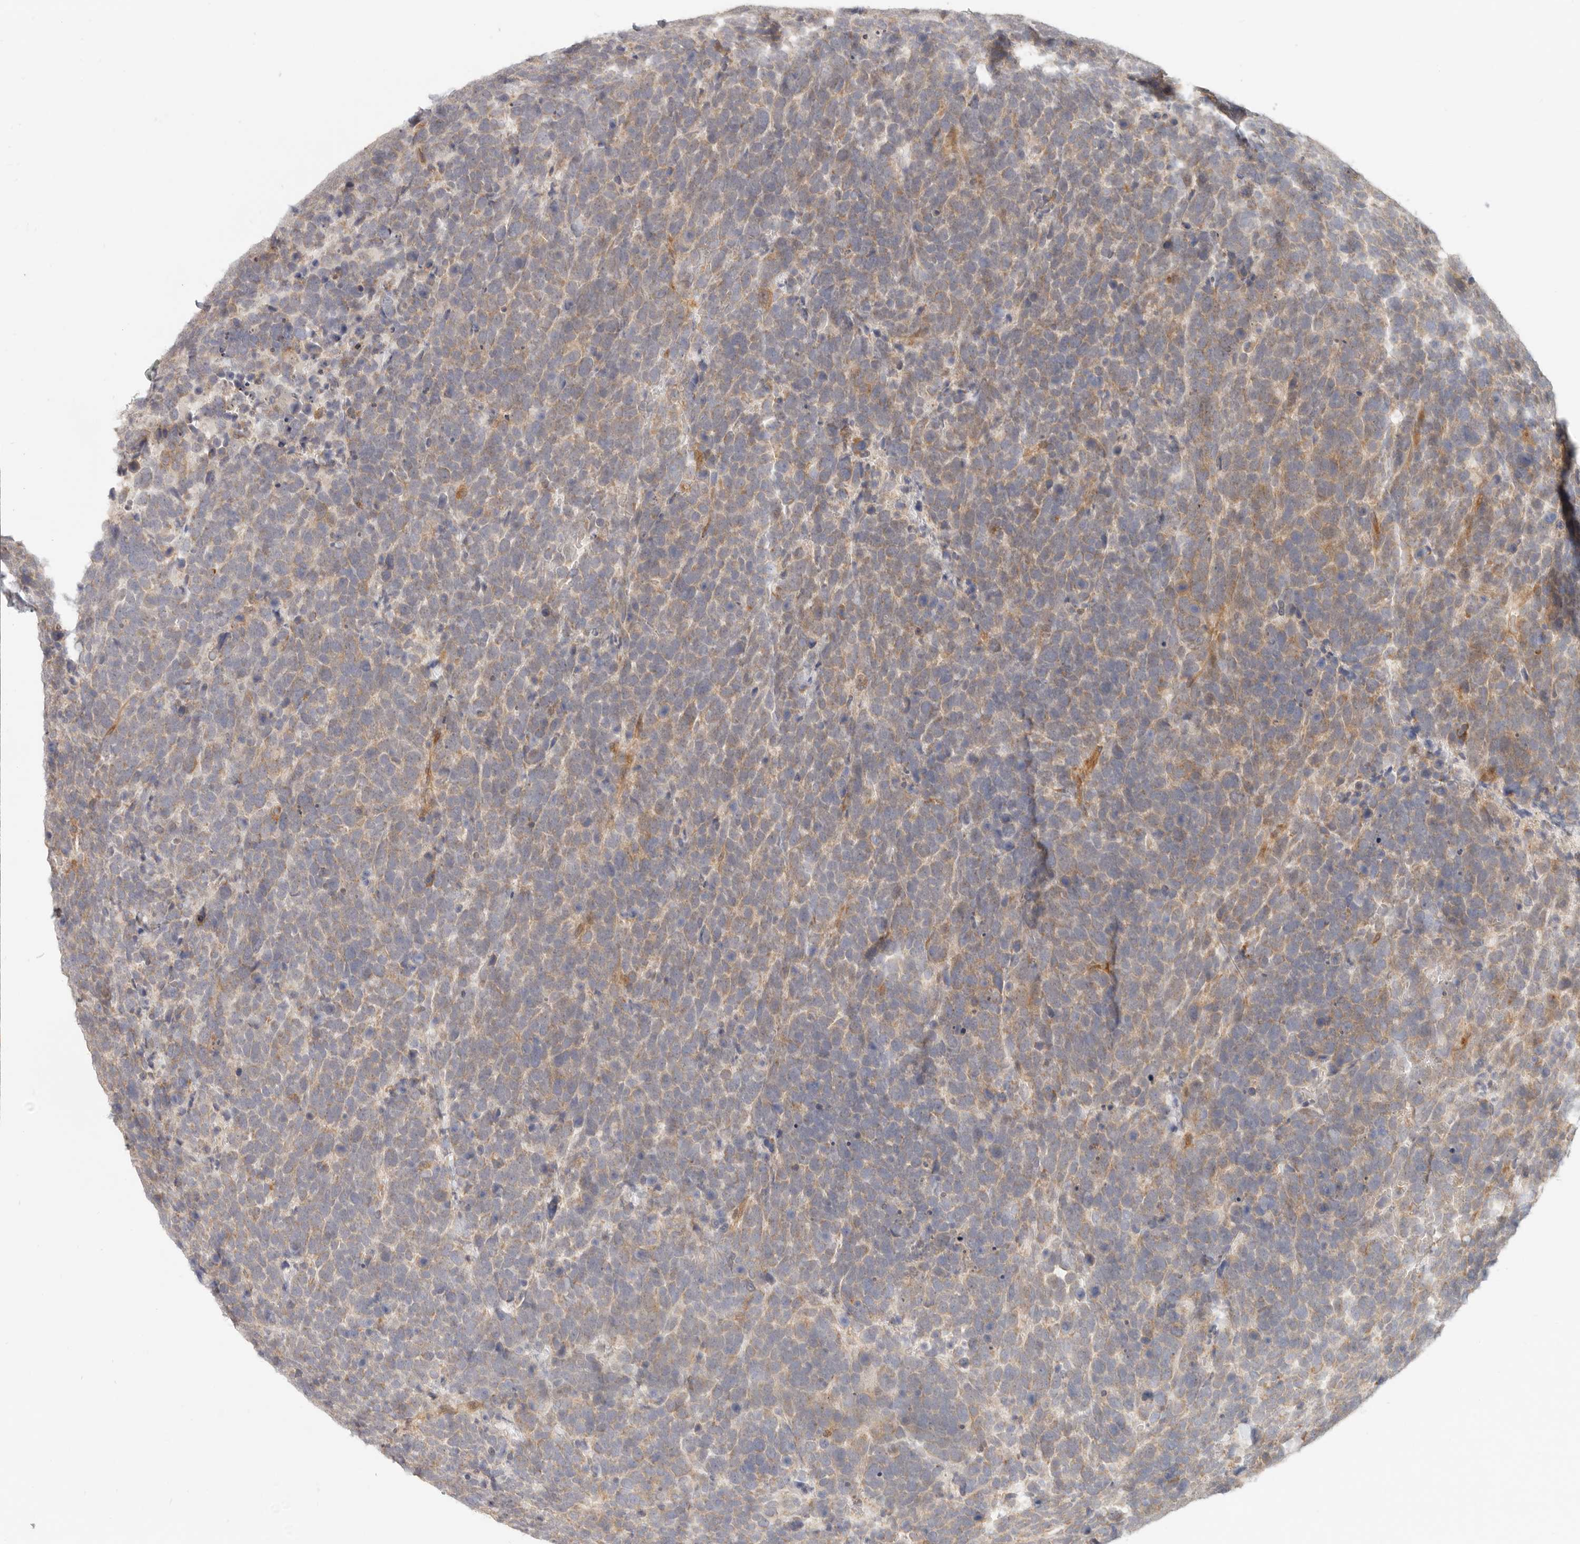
{"staining": {"intensity": "weak", "quantity": "25%-75%", "location": "cytoplasmic/membranous"}, "tissue": "urothelial cancer", "cell_type": "Tumor cells", "image_type": "cancer", "snomed": [{"axis": "morphology", "description": "Urothelial carcinoma, High grade"}, {"axis": "topography", "description": "Urinary bladder"}], "caption": "An image of urothelial cancer stained for a protein exhibits weak cytoplasmic/membranous brown staining in tumor cells.", "gene": "TUFT1", "patient": {"sex": "female", "age": 82}}